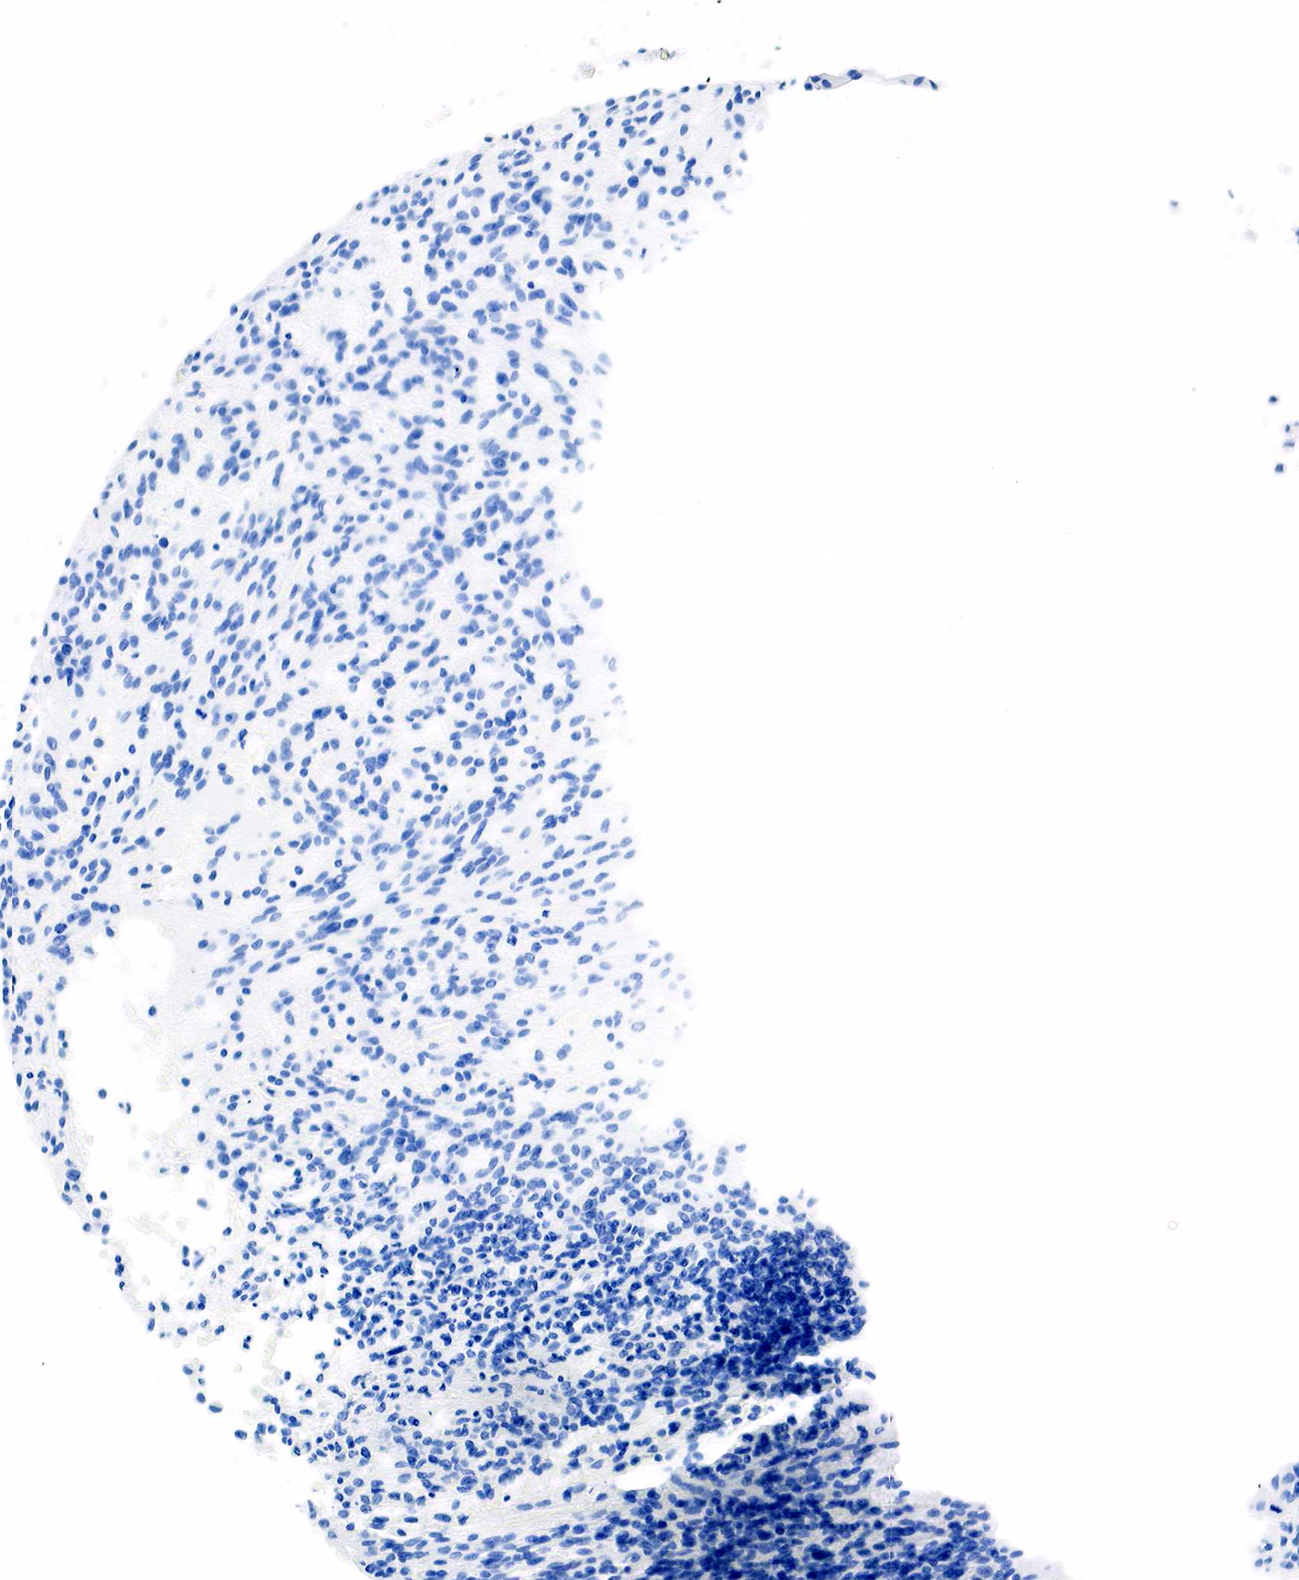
{"staining": {"intensity": "negative", "quantity": "none", "location": "none"}, "tissue": "glioma", "cell_type": "Tumor cells", "image_type": "cancer", "snomed": [{"axis": "morphology", "description": "Glioma, malignant, High grade"}, {"axis": "topography", "description": "Brain"}], "caption": "An image of human malignant high-grade glioma is negative for staining in tumor cells.", "gene": "PTH", "patient": {"sex": "female", "age": 13}}